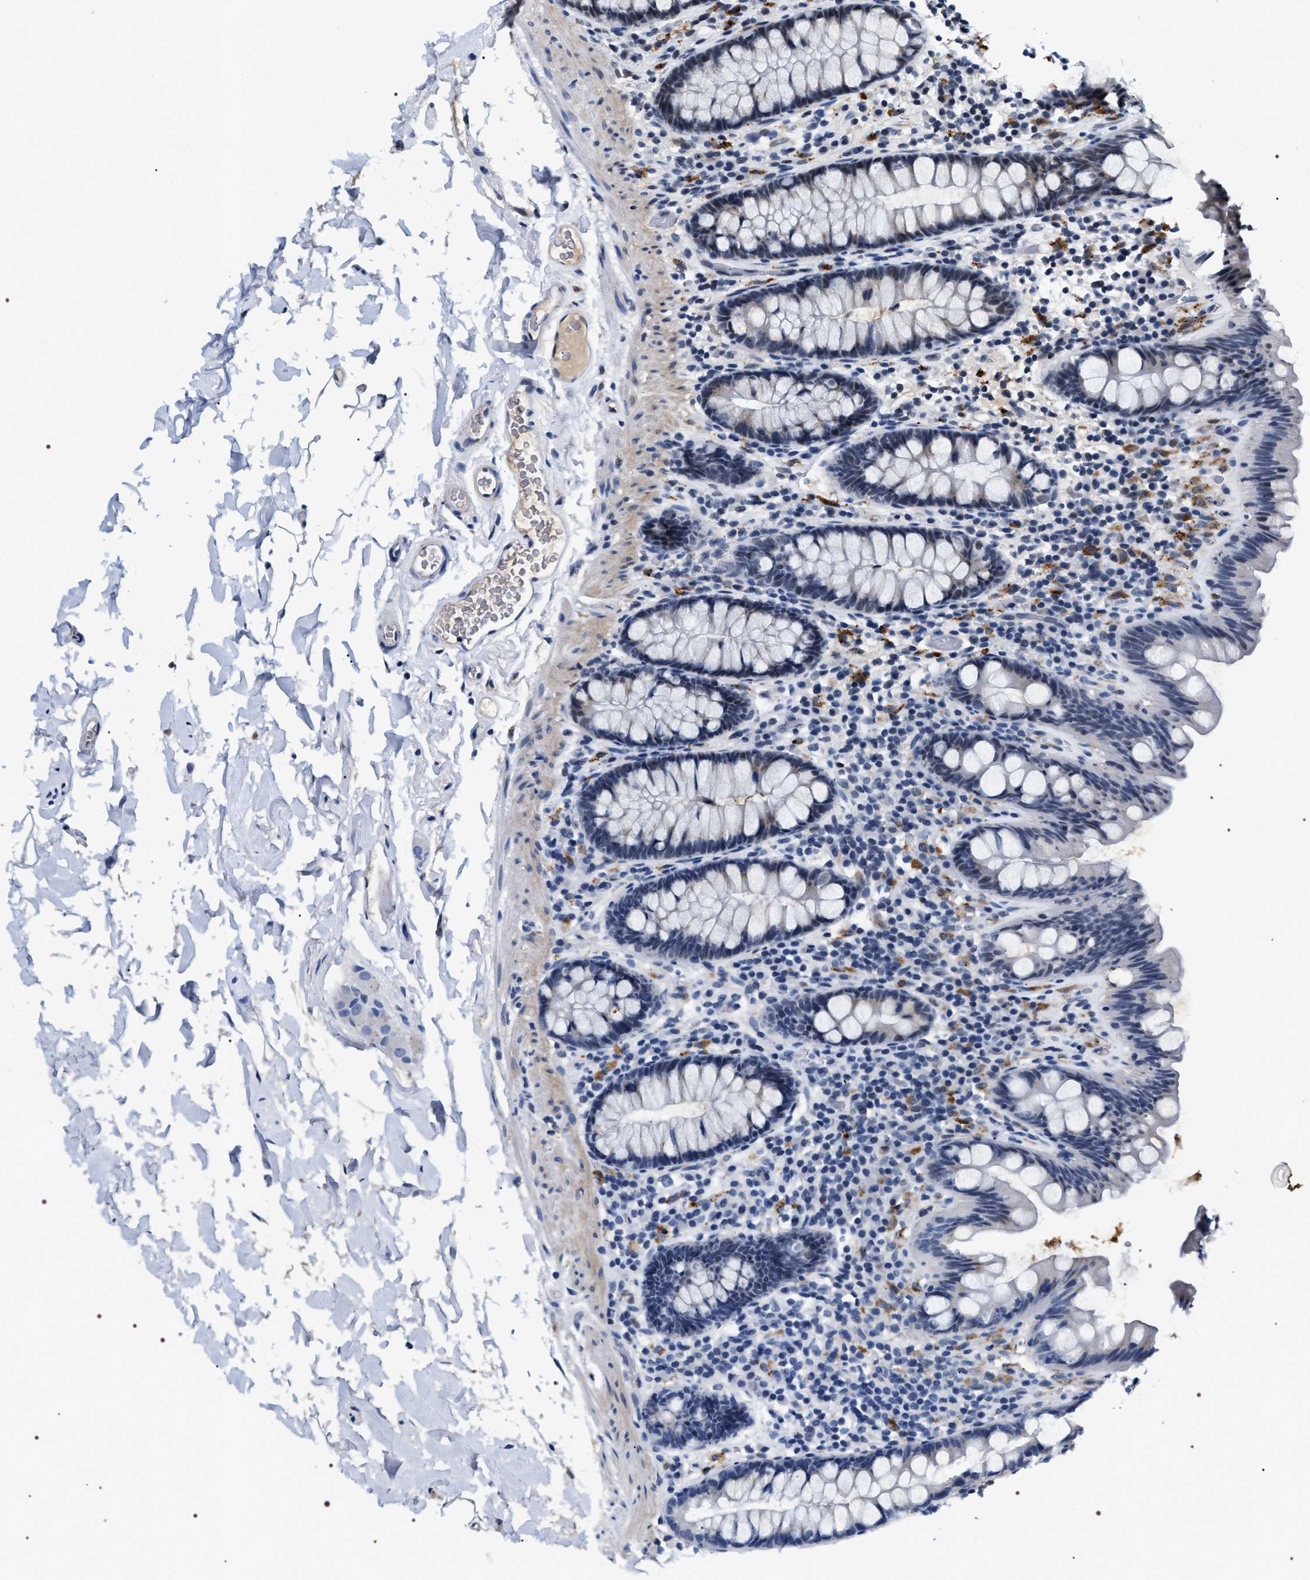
{"staining": {"intensity": "strong", "quantity": ">75%", "location": "nuclear"}, "tissue": "colon", "cell_type": "Endothelial cells", "image_type": "normal", "snomed": [{"axis": "morphology", "description": "Normal tissue, NOS"}, {"axis": "topography", "description": "Colon"}], "caption": "High-power microscopy captured an immunohistochemistry (IHC) image of normal colon, revealing strong nuclear positivity in approximately >75% of endothelial cells. Using DAB (3,3'-diaminobenzidine) (brown) and hematoxylin (blue) stains, captured at high magnification using brightfield microscopy.", "gene": "C7orf25", "patient": {"sex": "female", "age": 80}}